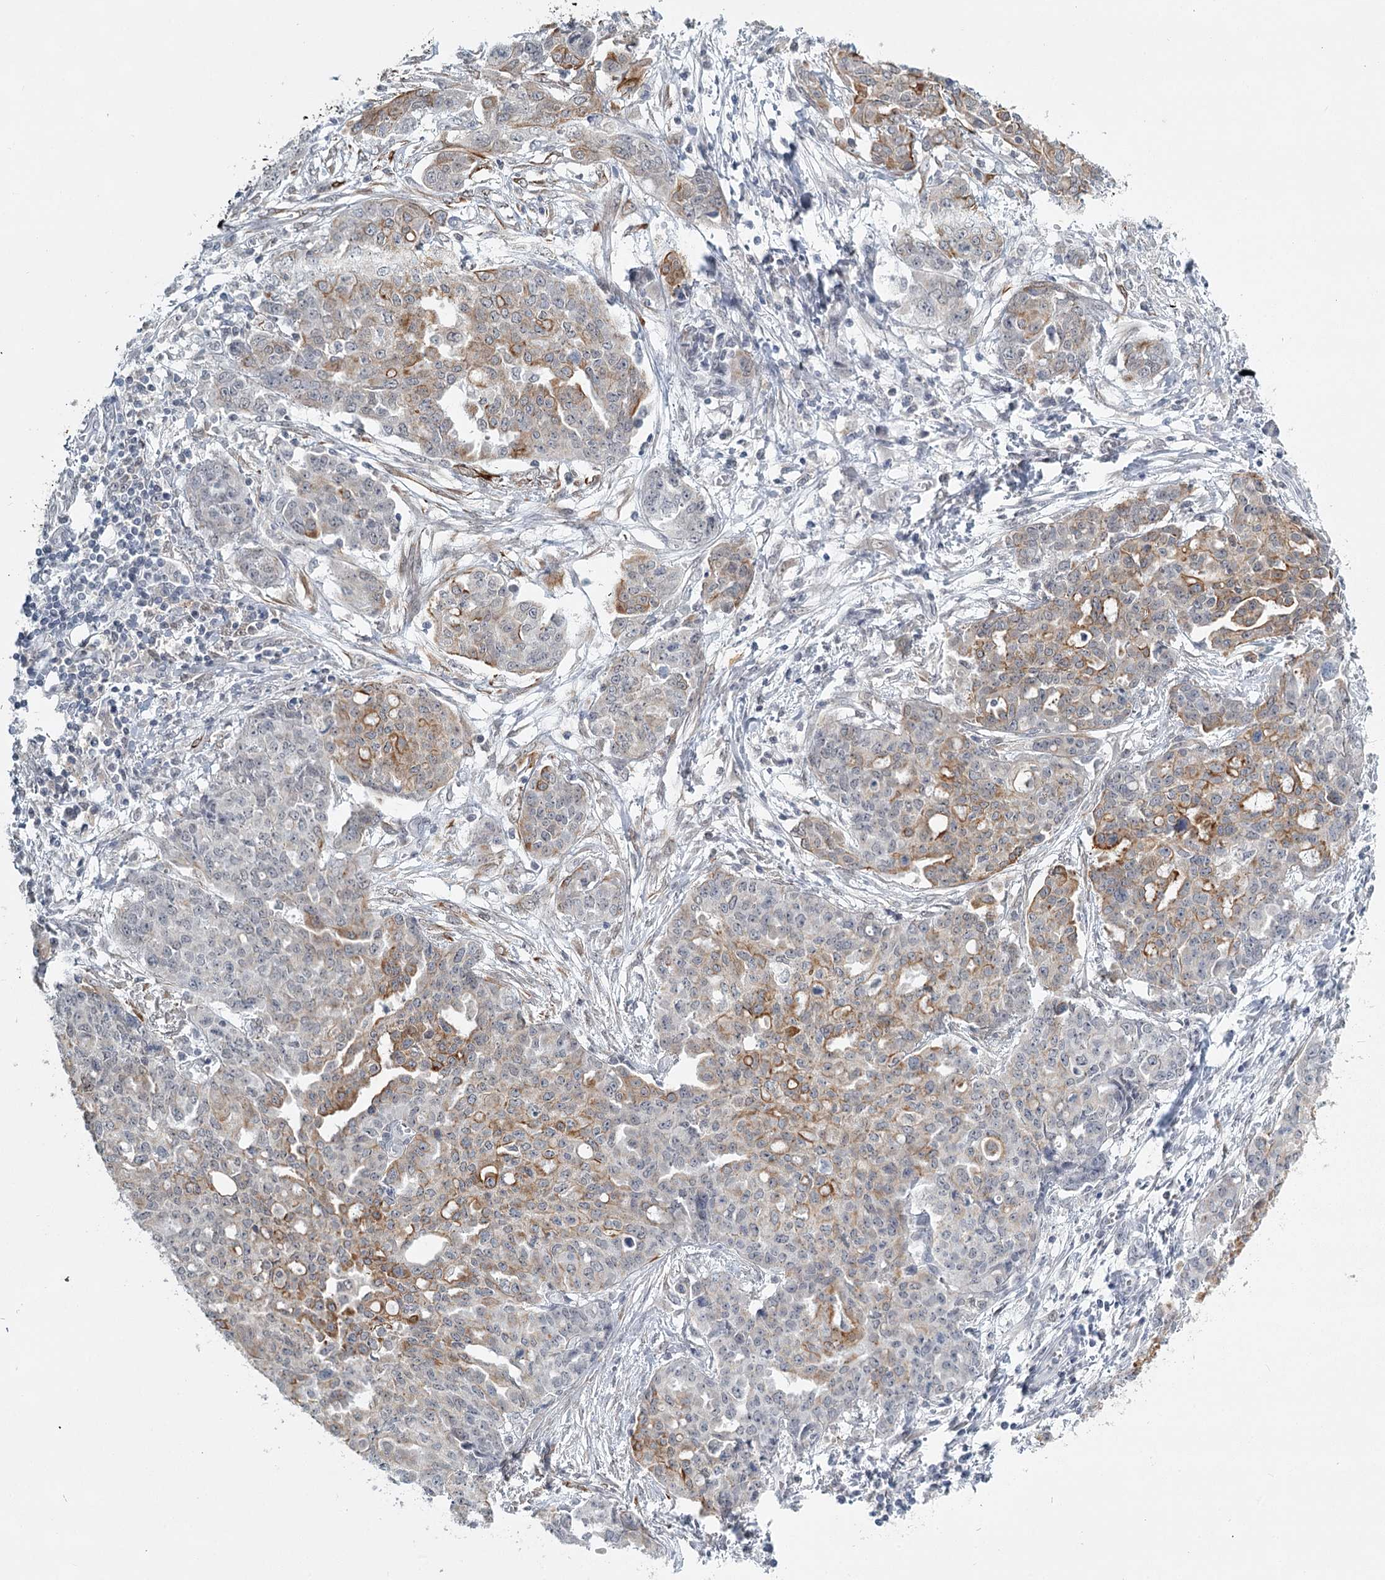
{"staining": {"intensity": "moderate", "quantity": "25%-75%", "location": "cytoplasmic/membranous"}, "tissue": "ovarian cancer", "cell_type": "Tumor cells", "image_type": "cancer", "snomed": [{"axis": "morphology", "description": "Cystadenocarcinoma, serous, NOS"}, {"axis": "topography", "description": "Soft tissue"}, {"axis": "topography", "description": "Ovary"}], "caption": "Serous cystadenocarcinoma (ovarian) stained with a brown dye shows moderate cytoplasmic/membranous positive positivity in about 25%-75% of tumor cells.", "gene": "TMEM70", "patient": {"sex": "female", "age": 57}}